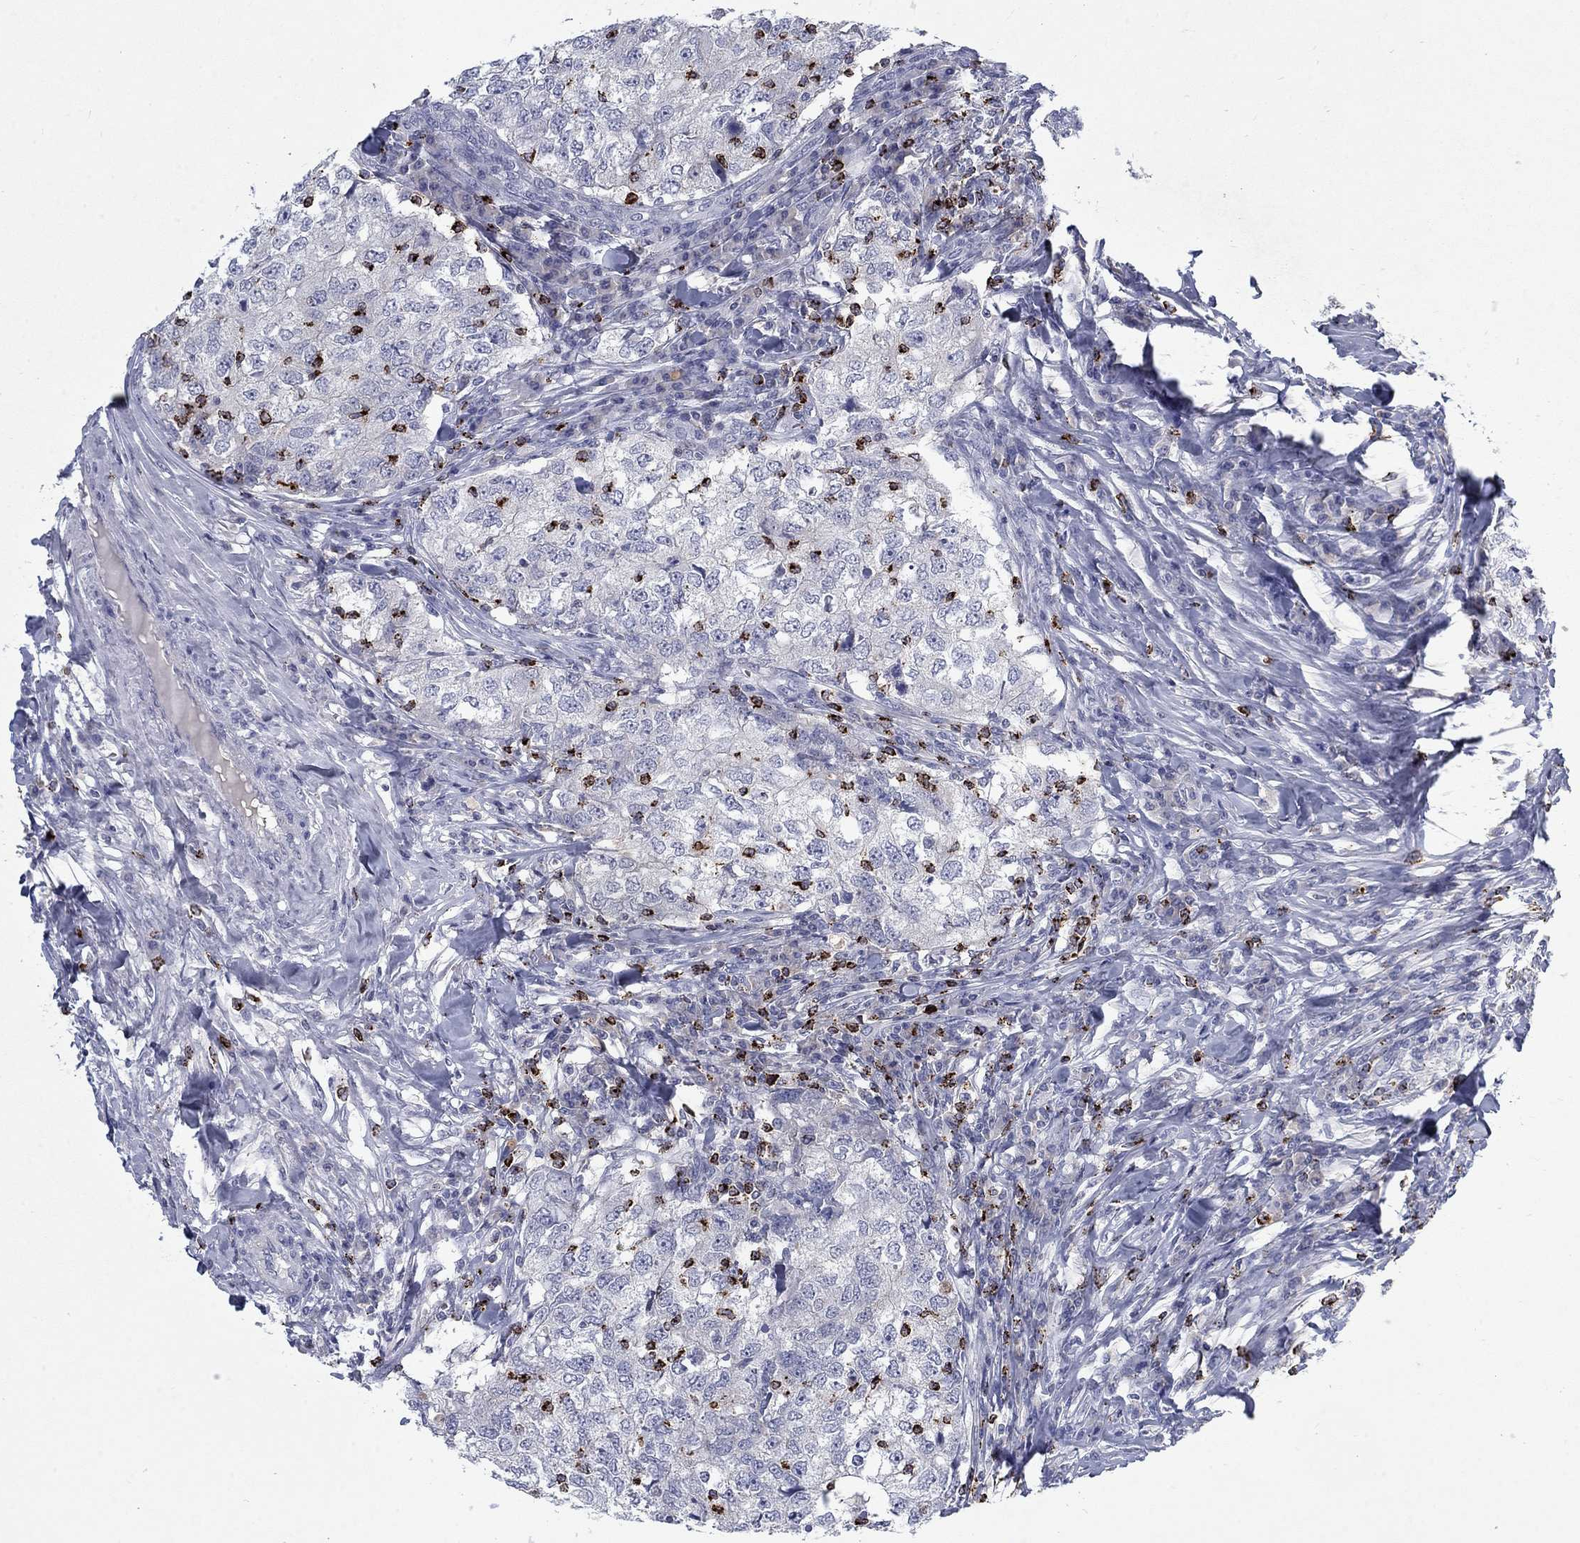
{"staining": {"intensity": "negative", "quantity": "none", "location": "none"}, "tissue": "breast cancer", "cell_type": "Tumor cells", "image_type": "cancer", "snomed": [{"axis": "morphology", "description": "Duct carcinoma"}, {"axis": "topography", "description": "Breast"}], "caption": "The micrograph exhibits no staining of tumor cells in breast infiltrating ductal carcinoma.", "gene": "GZMA", "patient": {"sex": "female", "age": 30}}